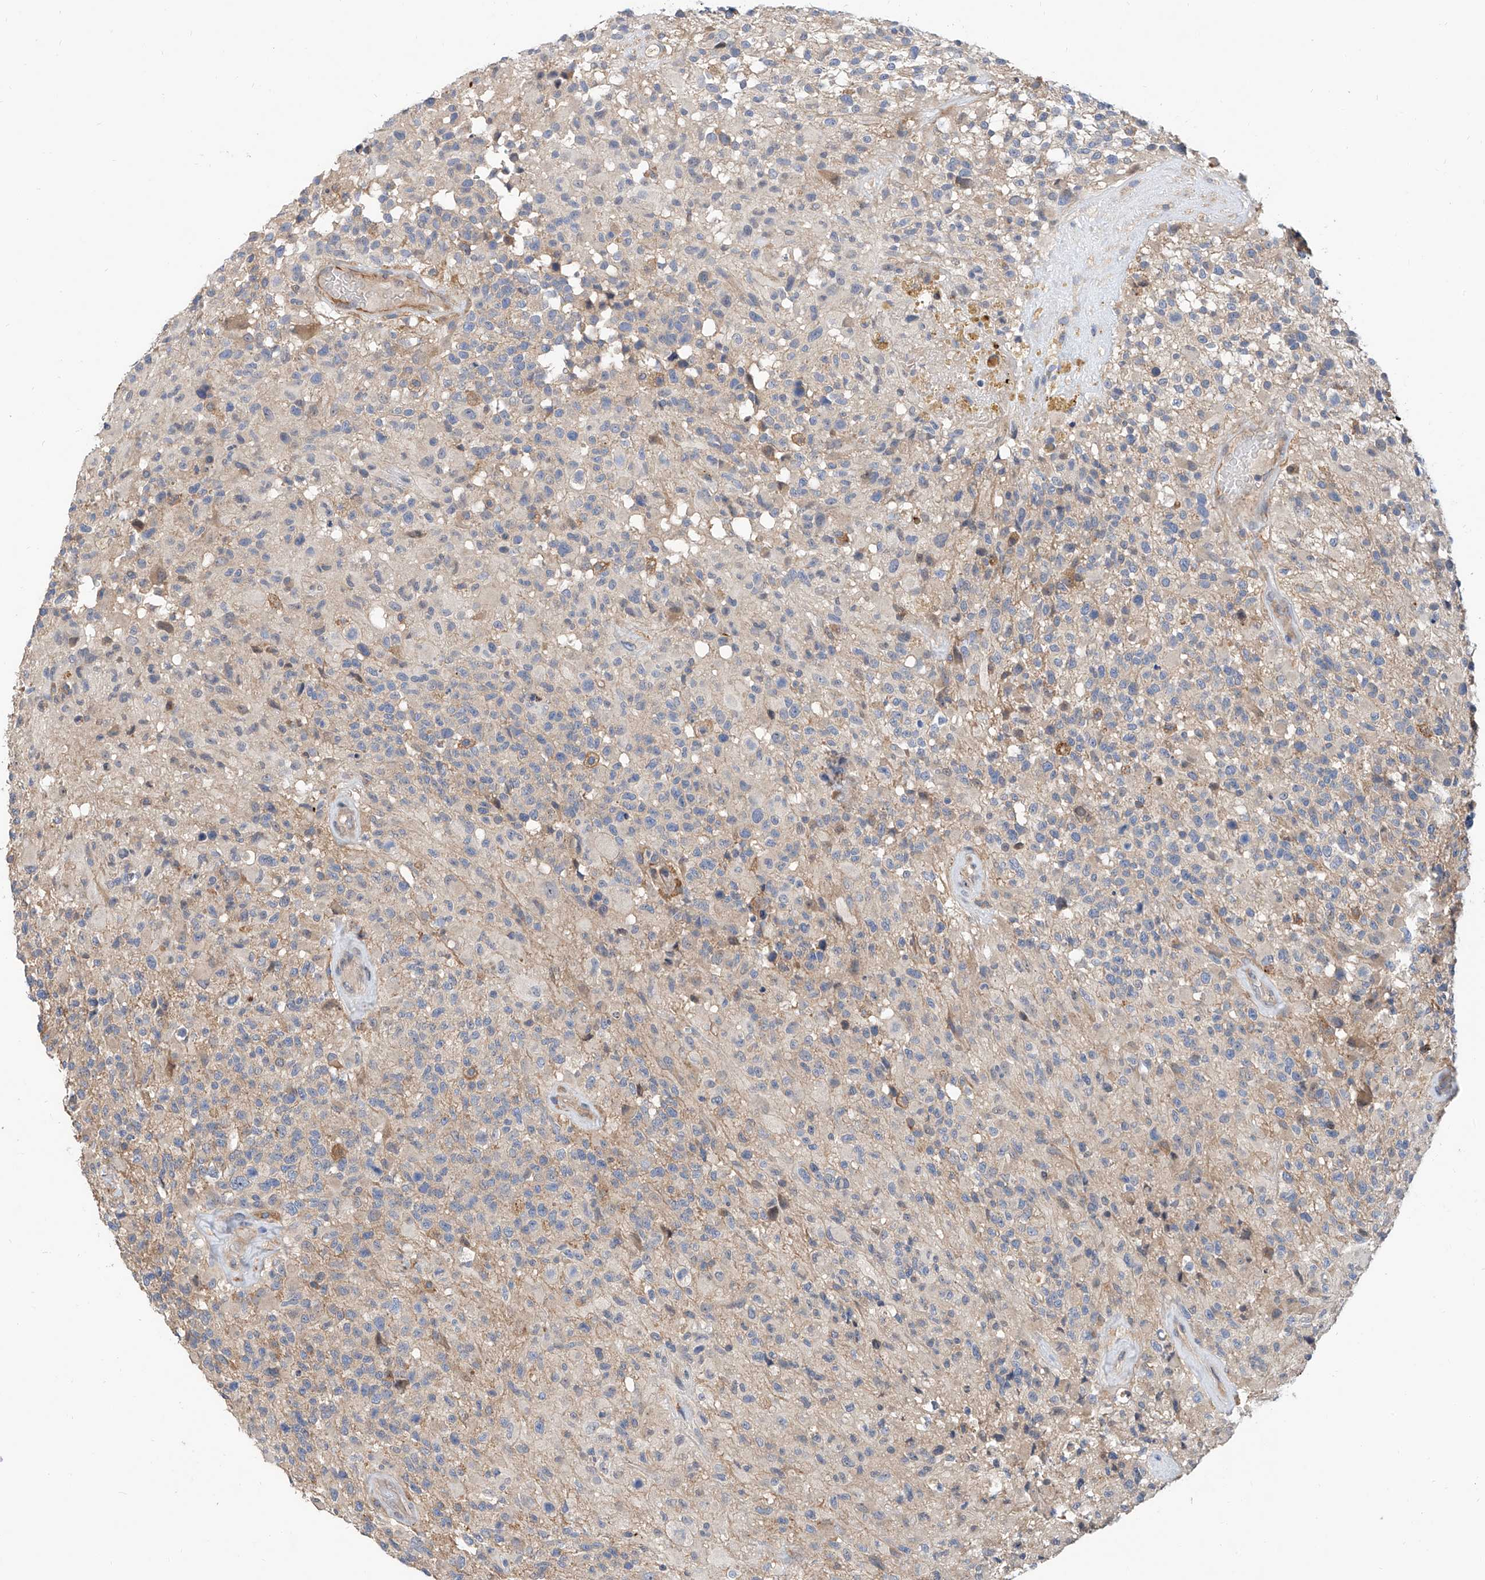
{"staining": {"intensity": "negative", "quantity": "none", "location": "none"}, "tissue": "glioma", "cell_type": "Tumor cells", "image_type": "cancer", "snomed": [{"axis": "morphology", "description": "Glioma, malignant, High grade"}, {"axis": "morphology", "description": "Glioblastoma, NOS"}, {"axis": "topography", "description": "Brain"}], "caption": "This is a photomicrograph of immunohistochemistry staining of glioma, which shows no expression in tumor cells.", "gene": "MAGEE2", "patient": {"sex": "male", "age": 60}}